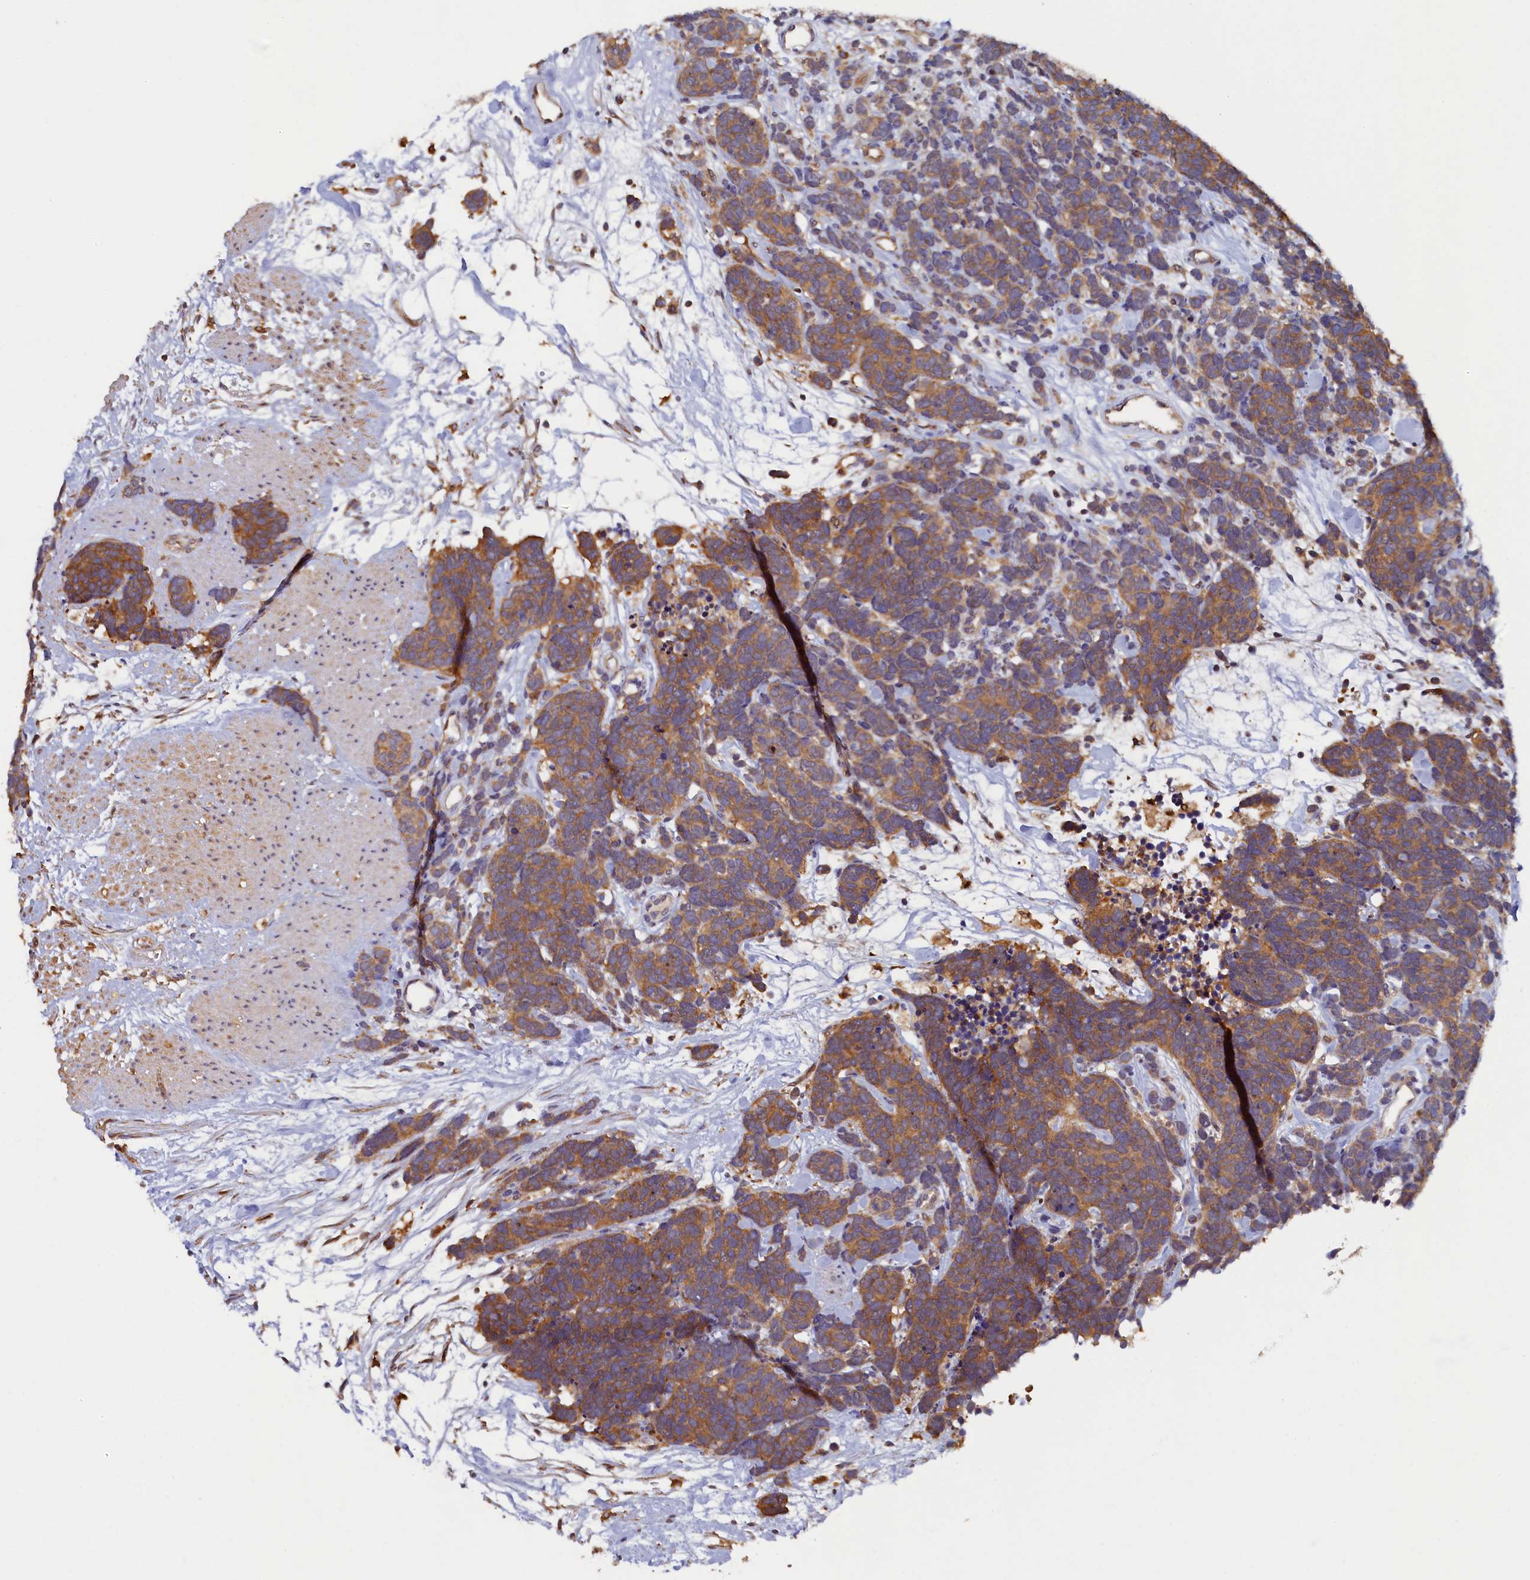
{"staining": {"intensity": "moderate", "quantity": ">75%", "location": "cytoplasmic/membranous"}, "tissue": "carcinoid", "cell_type": "Tumor cells", "image_type": "cancer", "snomed": [{"axis": "morphology", "description": "Carcinoma, NOS"}, {"axis": "morphology", "description": "Carcinoid, malignant, NOS"}, {"axis": "topography", "description": "Urinary bladder"}], "caption": "High-magnification brightfield microscopy of carcinoid (malignant) stained with DAB (3,3'-diaminobenzidine) (brown) and counterstained with hematoxylin (blue). tumor cells exhibit moderate cytoplasmic/membranous staining is identified in about>75% of cells.", "gene": "TIMM8B", "patient": {"sex": "male", "age": 57}}